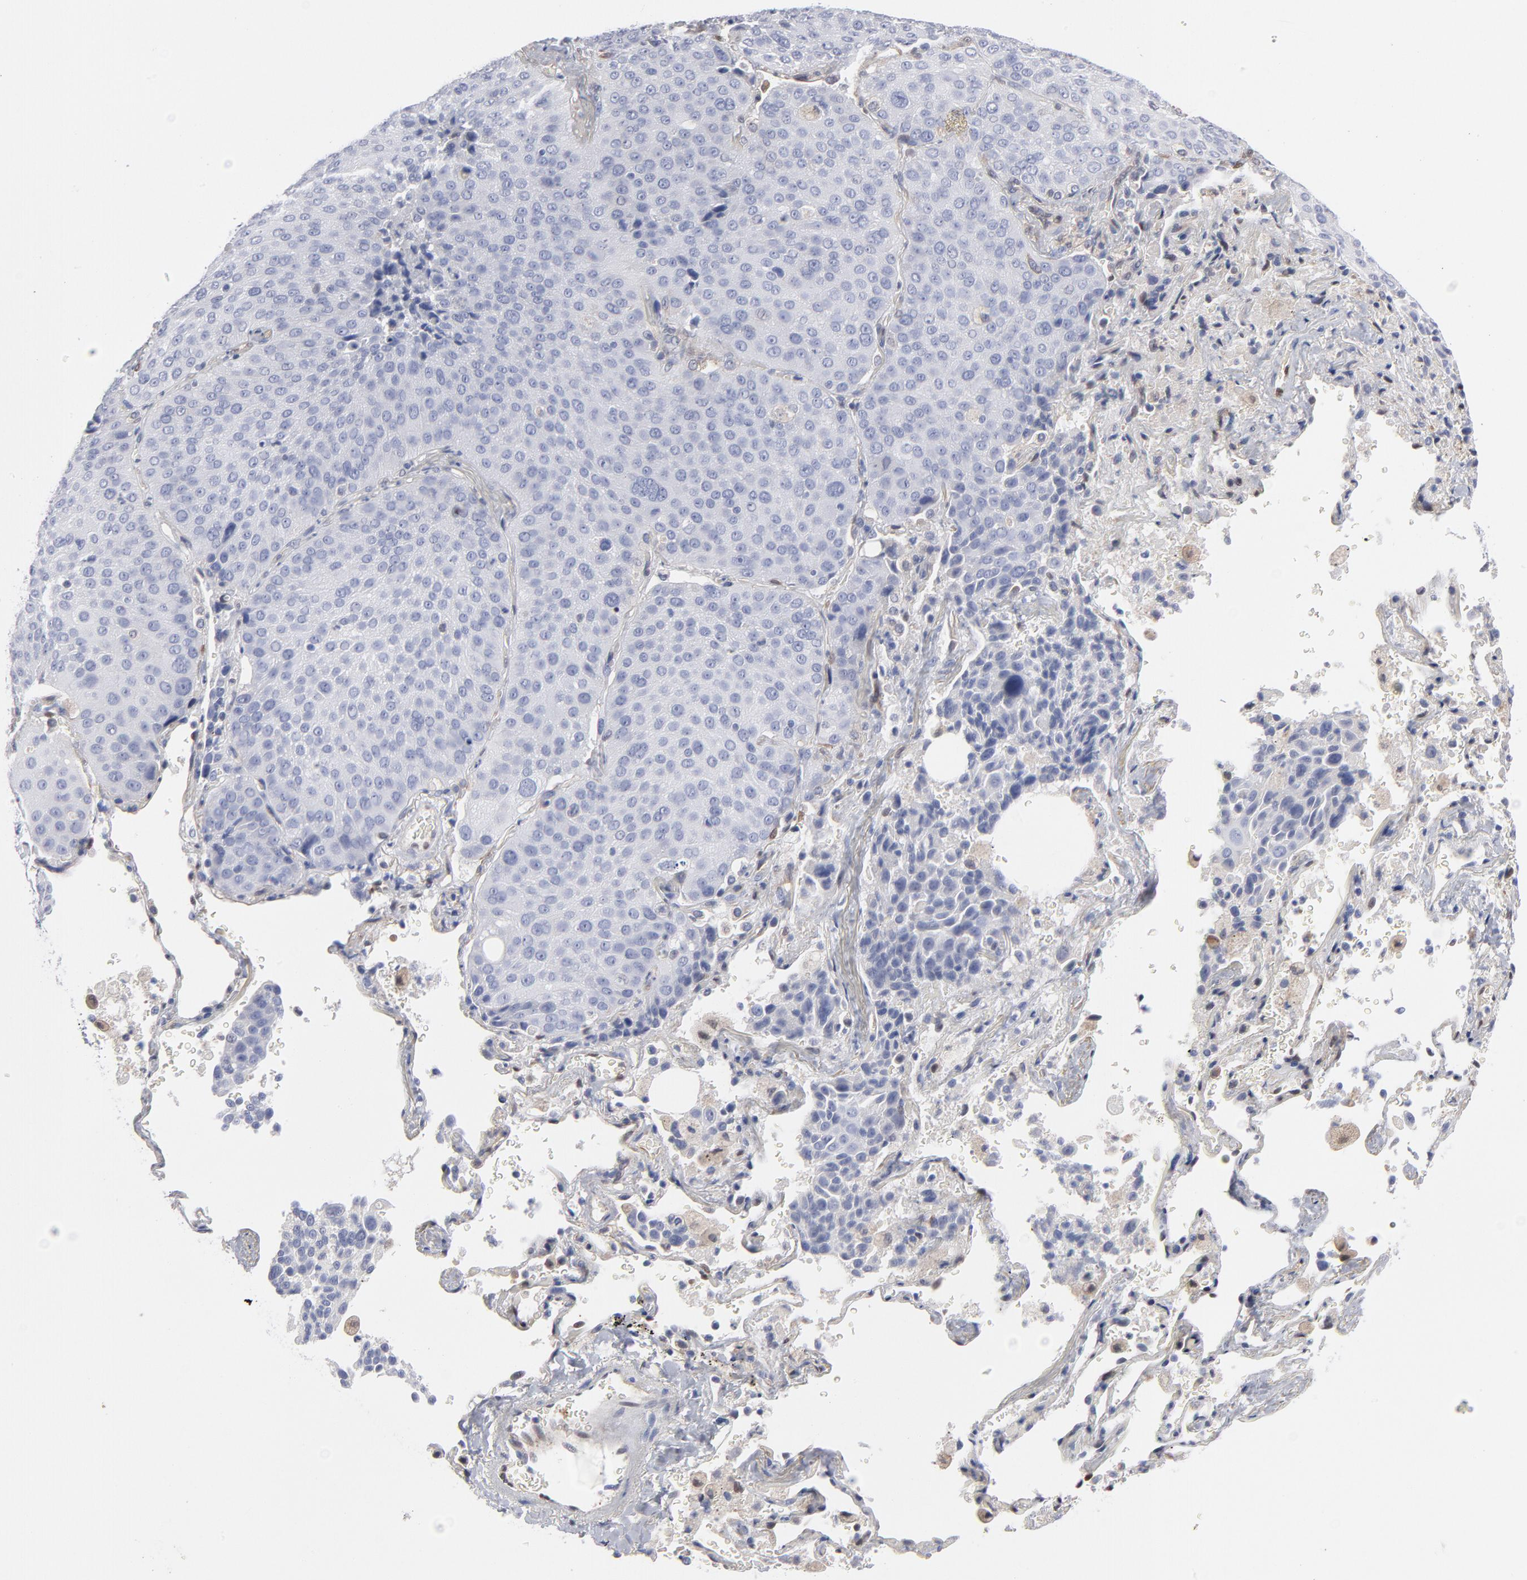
{"staining": {"intensity": "negative", "quantity": "none", "location": "none"}, "tissue": "lung cancer", "cell_type": "Tumor cells", "image_type": "cancer", "snomed": [{"axis": "morphology", "description": "Squamous cell carcinoma, NOS"}, {"axis": "topography", "description": "Lung"}], "caption": "The image demonstrates no significant staining in tumor cells of lung cancer (squamous cell carcinoma).", "gene": "ARRB1", "patient": {"sex": "male", "age": 54}}